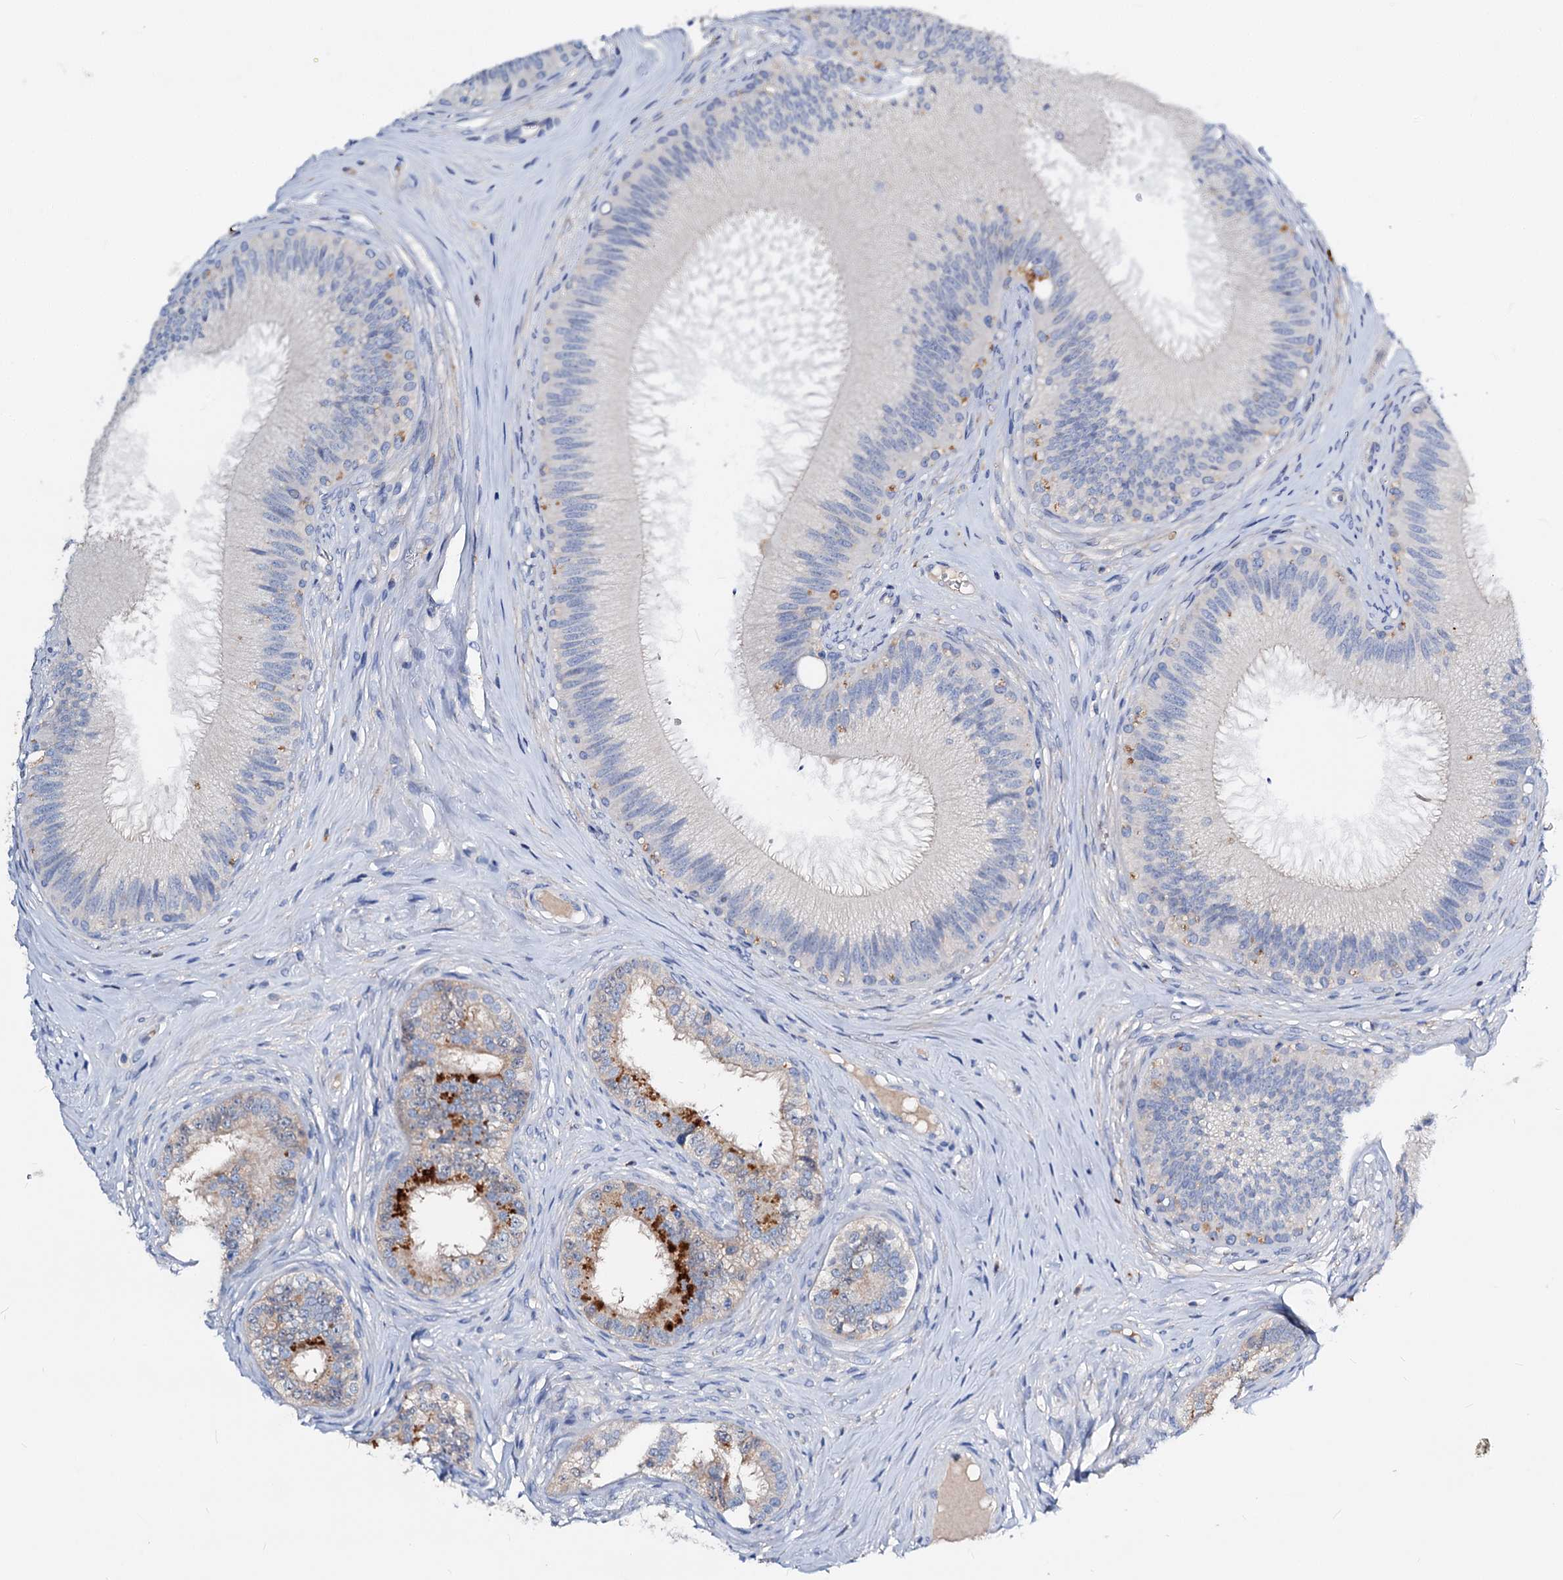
{"staining": {"intensity": "moderate", "quantity": "<25%", "location": "cytoplasmic/membranous"}, "tissue": "epididymis", "cell_type": "Glandular cells", "image_type": "normal", "snomed": [{"axis": "morphology", "description": "Normal tissue, NOS"}, {"axis": "topography", "description": "Epididymis"}], "caption": "DAB immunohistochemical staining of normal epididymis demonstrates moderate cytoplasmic/membranous protein staining in about <25% of glandular cells.", "gene": "ACY3", "patient": {"sex": "male", "age": 46}}